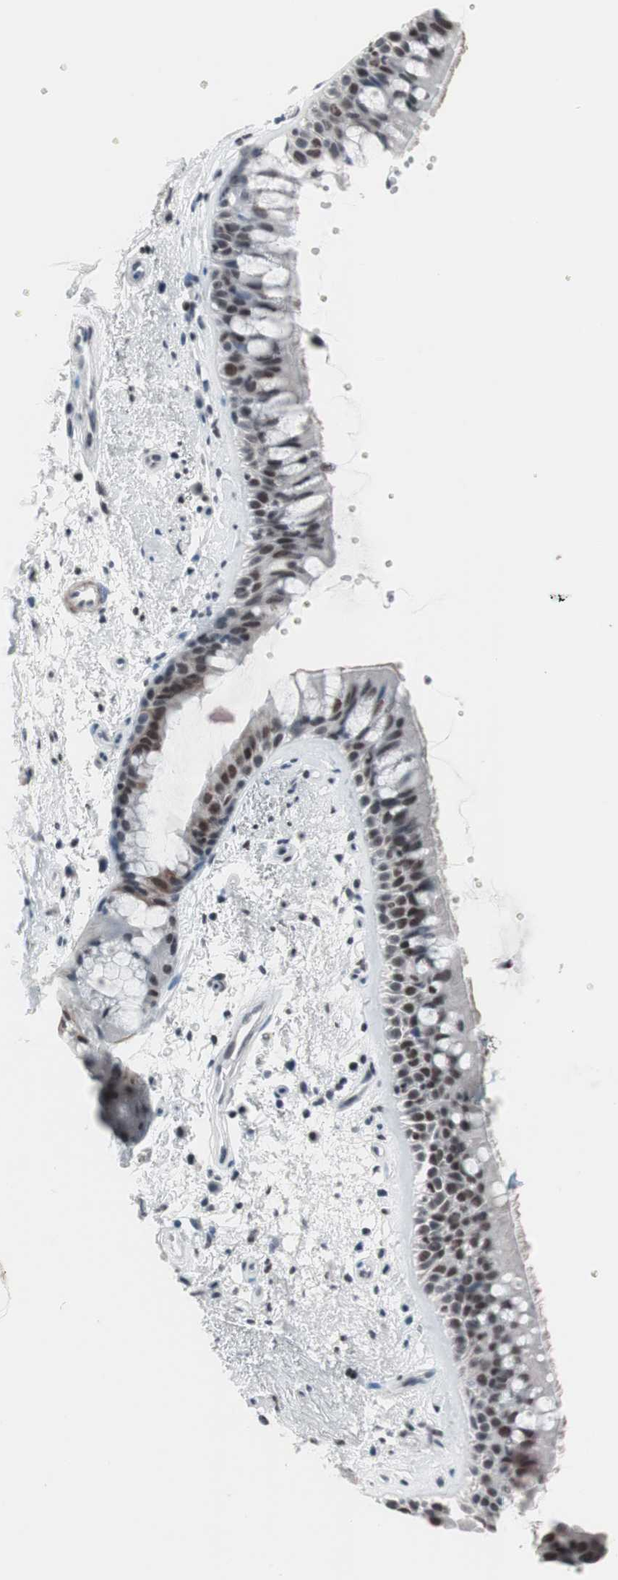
{"staining": {"intensity": "strong", "quantity": ">75%", "location": "nuclear"}, "tissue": "bronchus", "cell_type": "Respiratory epithelial cells", "image_type": "normal", "snomed": [{"axis": "morphology", "description": "Normal tissue, NOS"}, {"axis": "topography", "description": "Bronchus"}], "caption": "Protein staining exhibits strong nuclear expression in approximately >75% of respiratory epithelial cells in unremarkable bronchus. Immunohistochemistry (ihc) stains the protein of interest in brown and the nuclei are stained blue.", "gene": "ARID1A", "patient": {"sex": "female", "age": 54}}